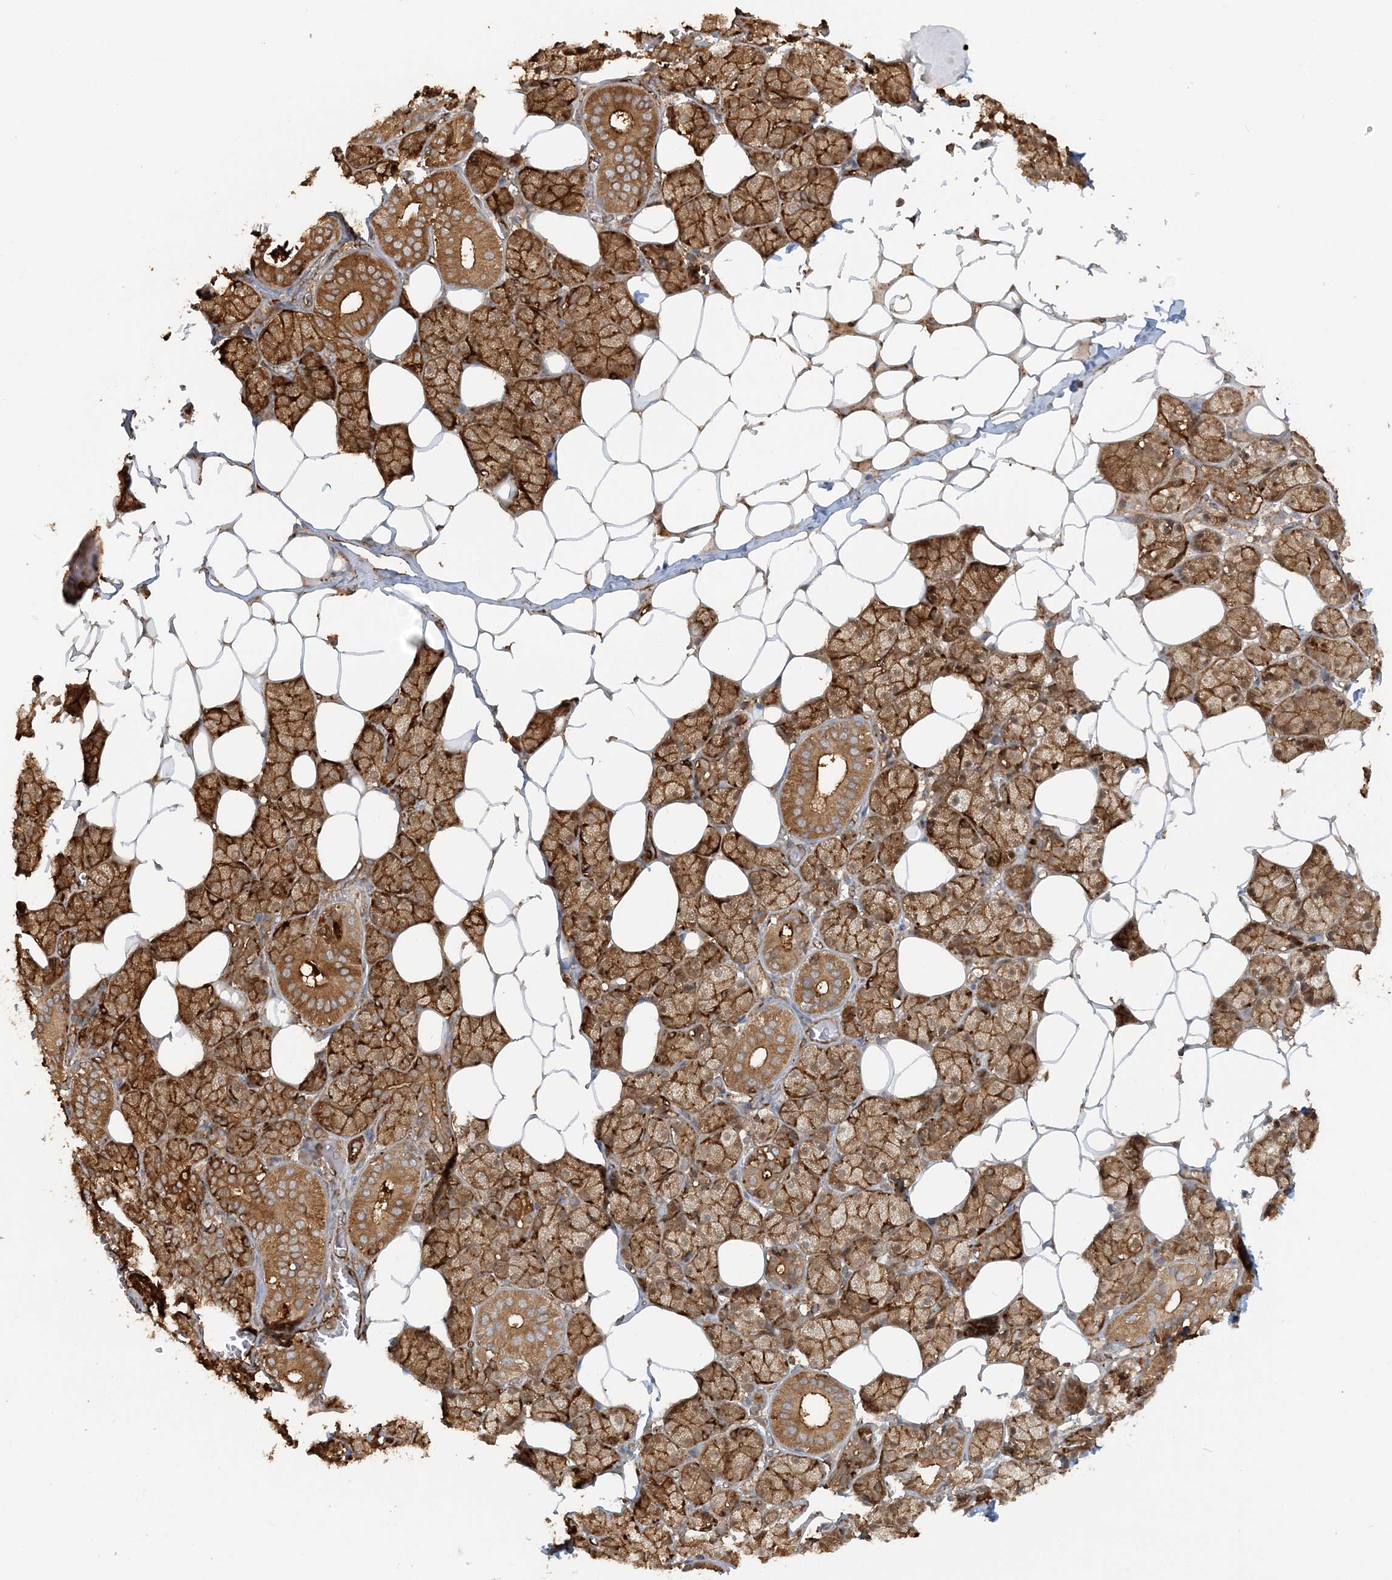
{"staining": {"intensity": "strong", "quantity": ">75%", "location": "cytoplasmic/membranous"}, "tissue": "salivary gland", "cell_type": "Glandular cells", "image_type": "normal", "snomed": [{"axis": "morphology", "description": "Normal tissue, NOS"}, {"axis": "topography", "description": "Salivary gland"}], "caption": "Strong cytoplasmic/membranous protein positivity is identified in approximately >75% of glandular cells in salivary gland. The protein of interest is stained brown, and the nuclei are stained in blue (DAB (3,3'-diaminobenzidine) IHC with brightfield microscopy, high magnification).", "gene": "DSTN", "patient": {"sex": "female", "age": 33}}